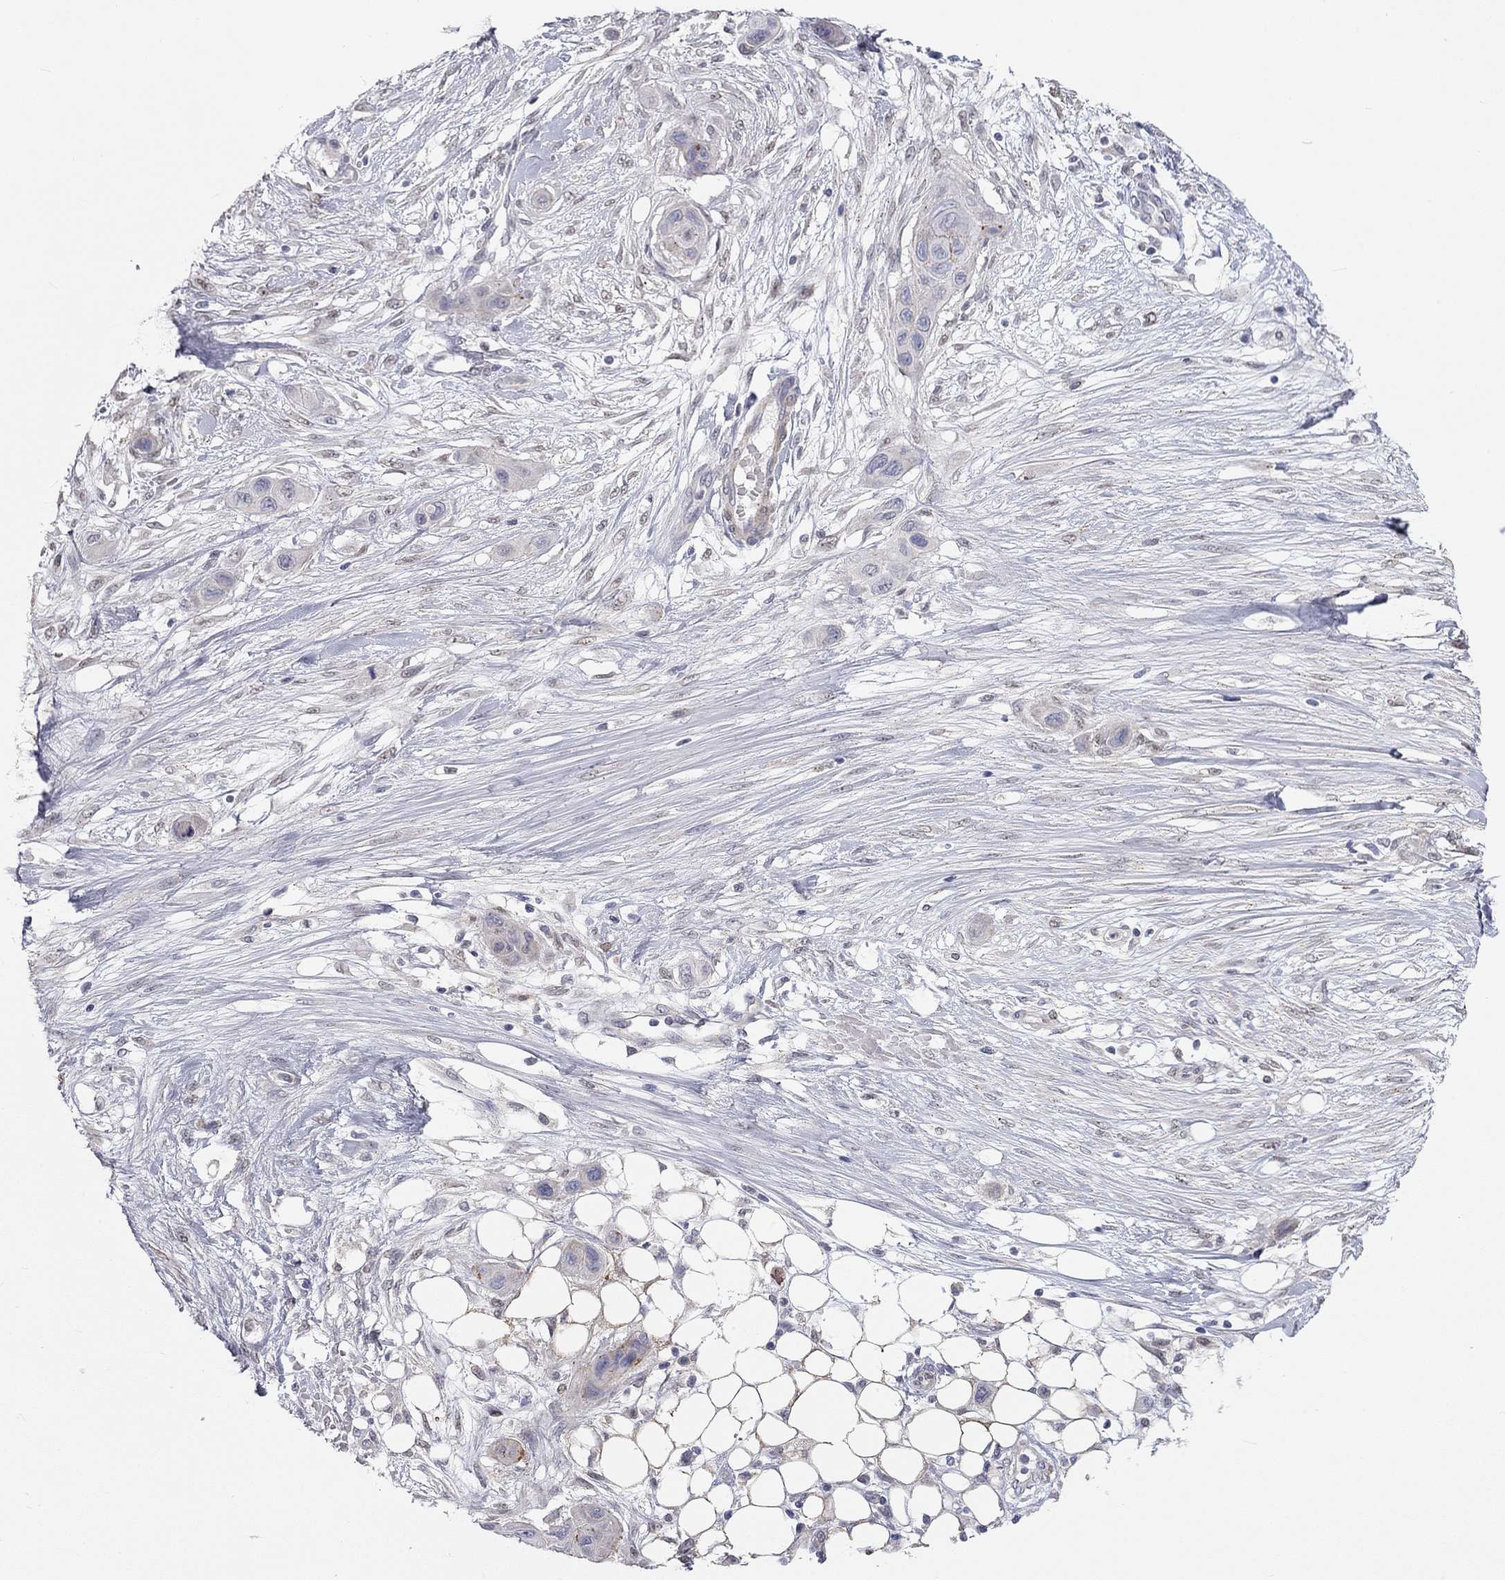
{"staining": {"intensity": "negative", "quantity": "none", "location": "none"}, "tissue": "skin cancer", "cell_type": "Tumor cells", "image_type": "cancer", "snomed": [{"axis": "morphology", "description": "Squamous cell carcinoma, NOS"}, {"axis": "topography", "description": "Skin"}], "caption": "Immunohistochemistry (IHC) histopathology image of neoplastic tissue: human skin cancer stained with DAB displays no significant protein positivity in tumor cells. (Brightfield microscopy of DAB (3,3'-diaminobenzidine) immunohistochemistry at high magnification).", "gene": "PAPSS2", "patient": {"sex": "male", "age": 79}}